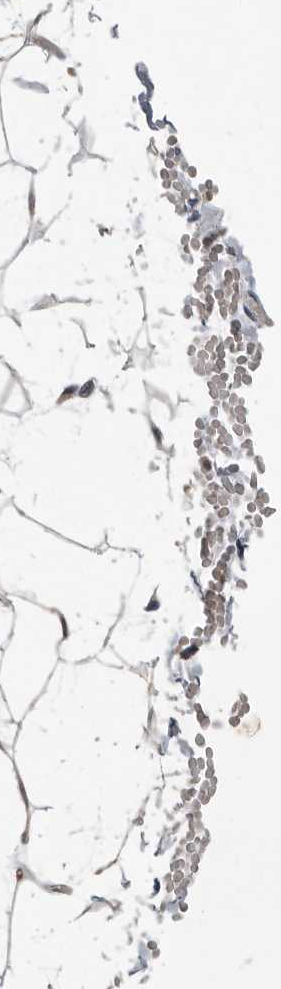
{"staining": {"intensity": "weak", "quantity": "25%-75%", "location": "cytoplasmic/membranous"}, "tissue": "adipose tissue", "cell_type": "Adipocytes", "image_type": "normal", "snomed": [{"axis": "morphology", "description": "Normal tissue, NOS"}, {"axis": "topography", "description": "Breast"}], "caption": "There is low levels of weak cytoplasmic/membranous positivity in adipocytes of normal adipose tissue, as demonstrated by immunohistochemical staining (brown color).", "gene": "SCP2", "patient": {"sex": "female", "age": 23}}